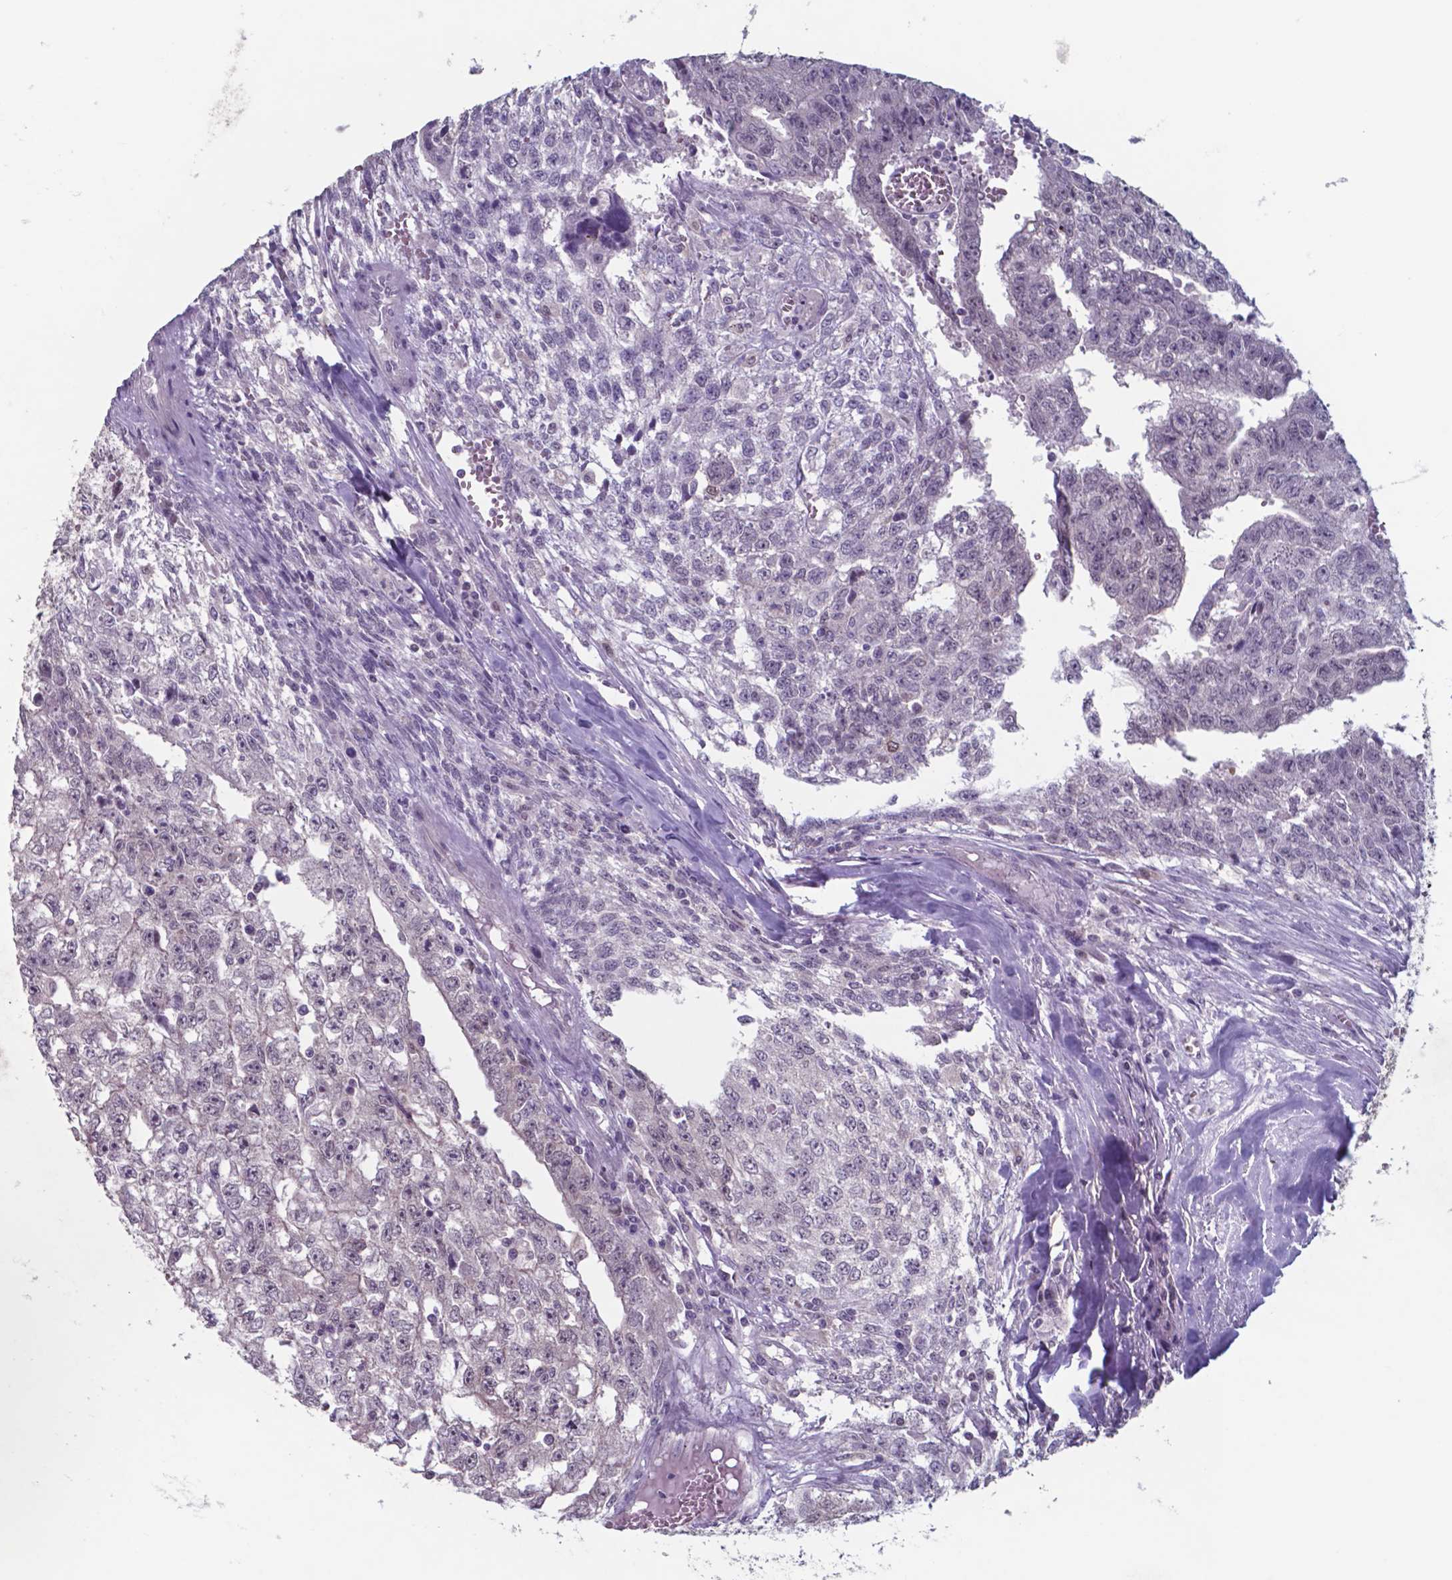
{"staining": {"intensity": "negative", "quantity": "none", "location": "none"}, "tissue": "testis cancer", "cell_type": "Tumor cells", "image_type": "cancer", "snomed": [{"axis": "morphology", "description": "Carcinoma, Embryonal, NOS"}, {"axis": "morphology", "description": "Teratoma, malignant, NOS"}, {"axis": "topography", "description": "Testis"}], "caption": "Testis embryonal carcinoma stained for a protein using immunohistochemistry (IHC) exhibits no staining tumor cells.", "gene": "TDP2", "patient": {"sex": "male", "age": 24}}